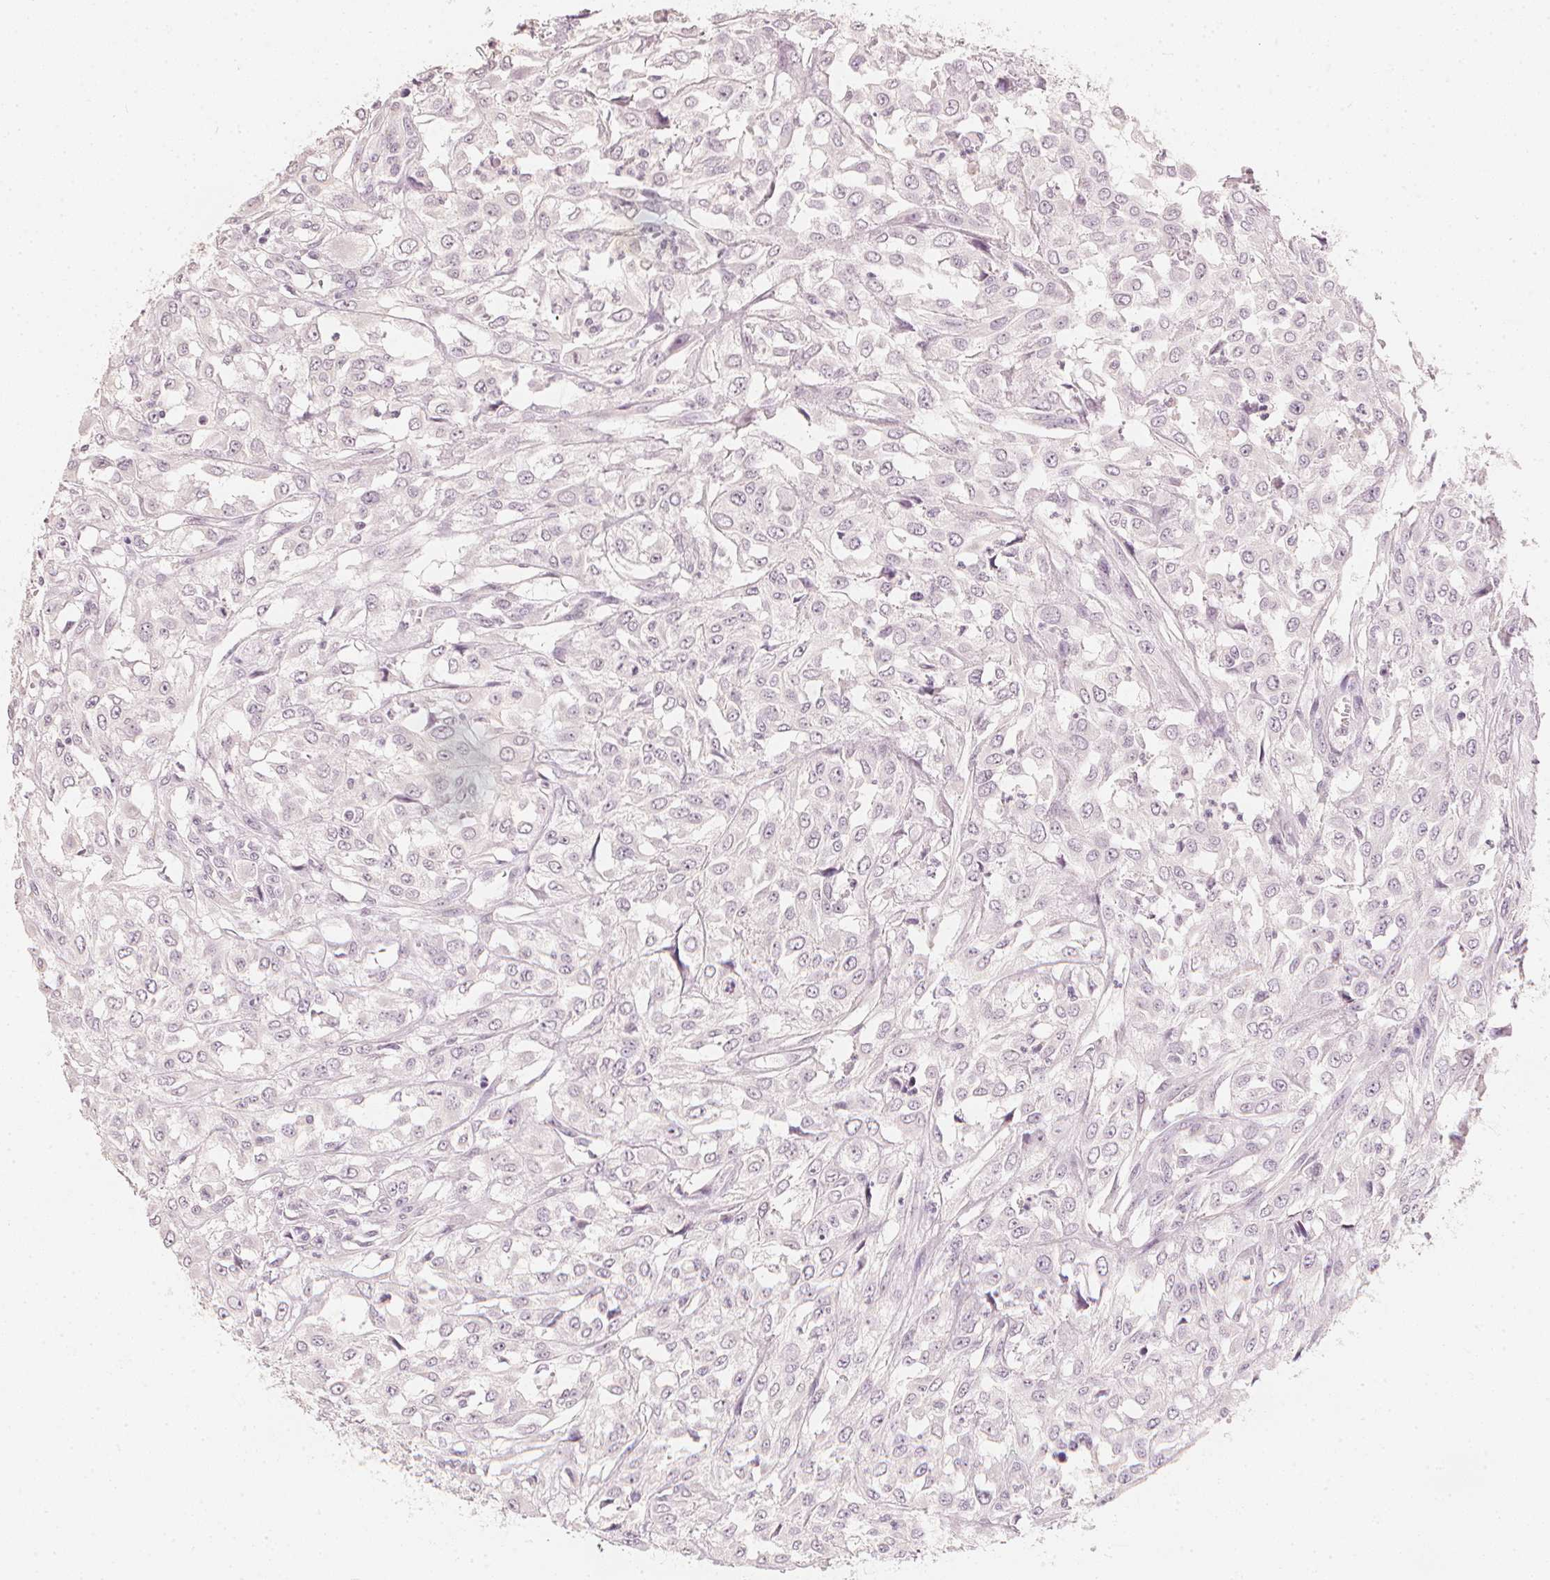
{"staining": {"intensity": "negative", "quantity": "none", "location": "none"}, "tissue": "urothelial cancer", "cell_type": "Tumor cells", "image_type": "cancer", "snomed": [{"axis": "morphology", "description": "Urothelial carcinoma, High grade"}, {"axis": "topography", "description": "Urinary bladder"}], "caption": "DAB (3,3'-diaminobenzidine) immunohistochemical staining of human urothelial cancer shows no significant positivity in tumor cells.", "gene": "CALB1", "patient": {"sex": "male", "age": 67}}